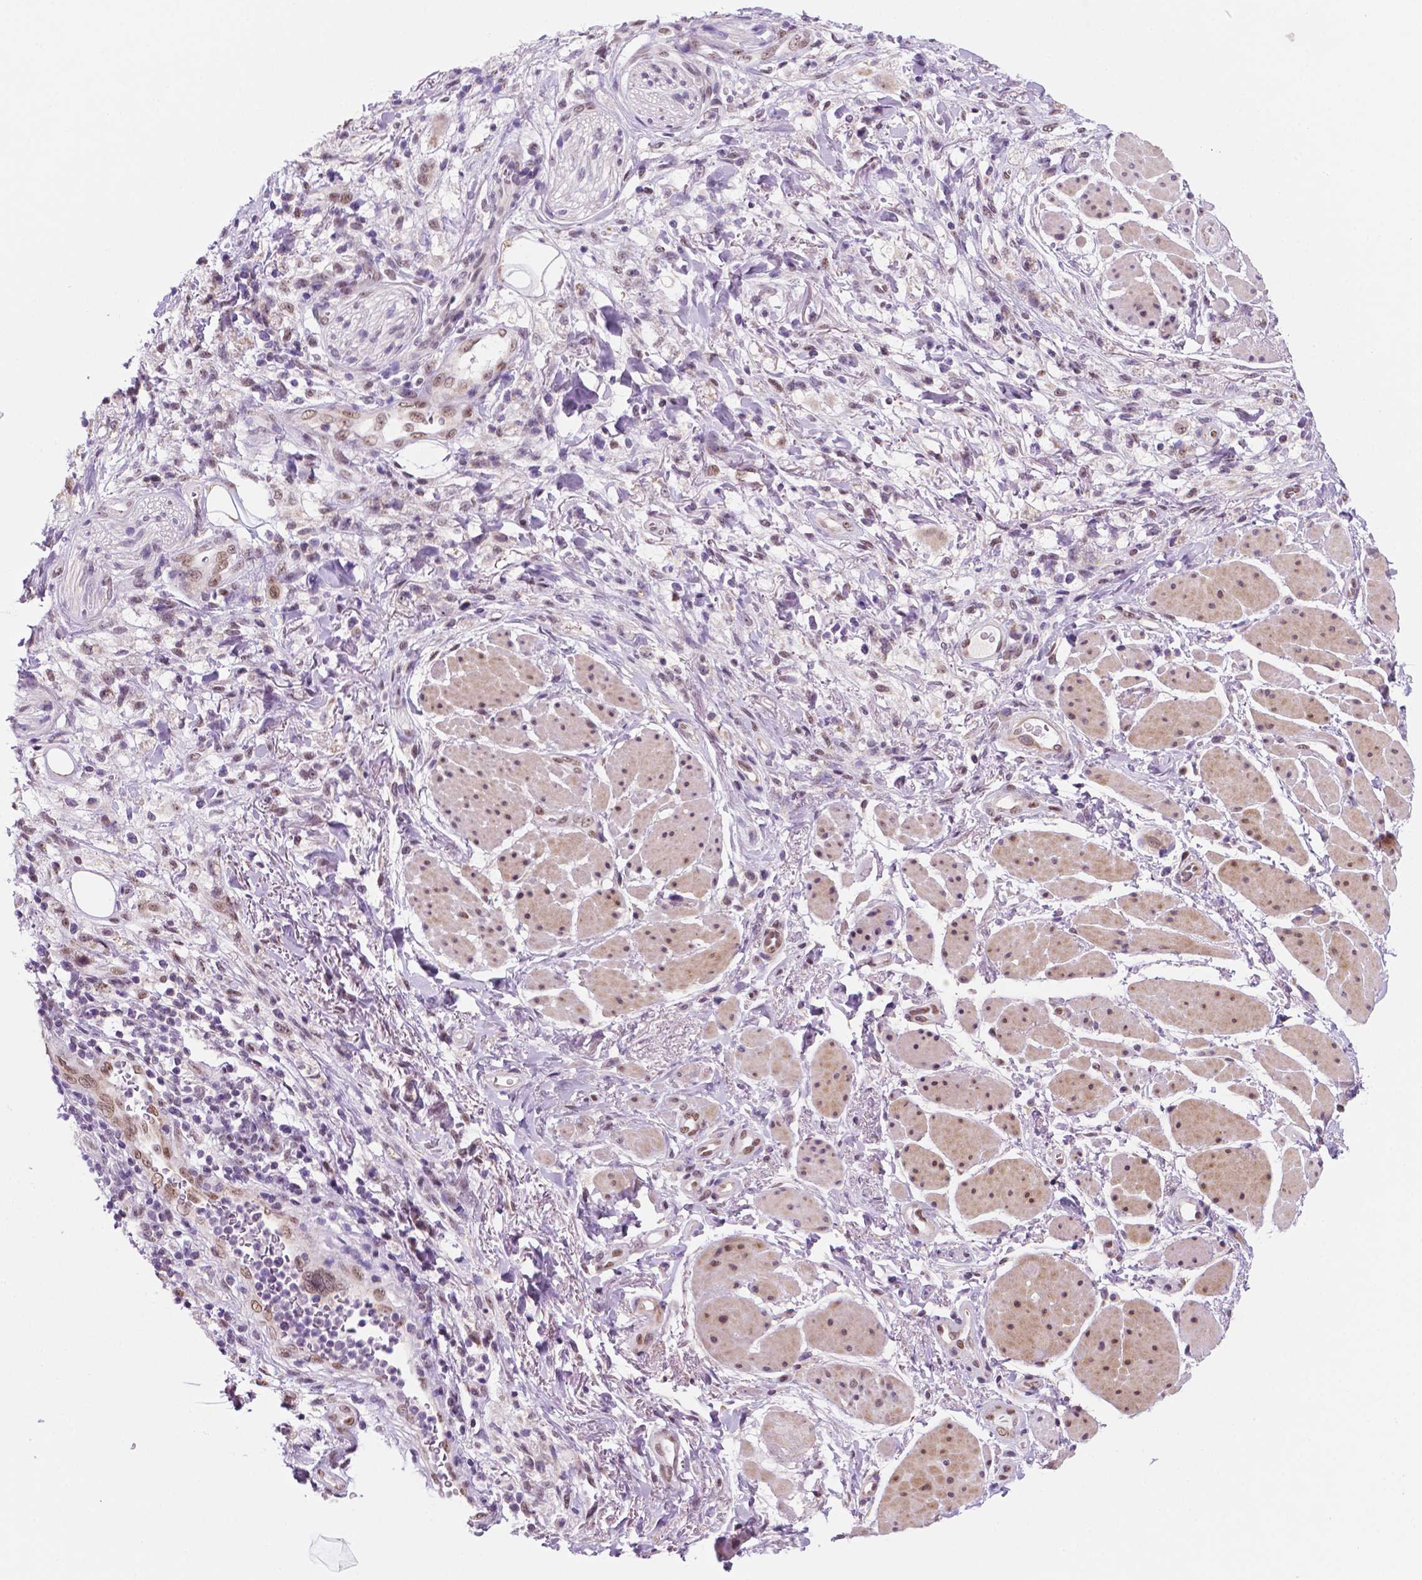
{"staining": {"intensity": "moderate", "quantity": "25%-75%", "location": "nuclear"}, "tissue": "stomach cancer", "cell_type": "Tumor cells", "image_type": "cancer", "snomed": [{"axis": "morphology", "description": "Adenocarcinoma, NOS"}, {"axis": "topography", "description": "Stomach"}], "caption": "Protein analysis of adenocarcinoma (stomach) tissue reveals moderate nuclear staining in about 25%-75% of tumor cells. The staining was performed using DAB (3,3'-diaminobenzidine), with brown indicating positive protein expression. Nuclei are stained blue with hematoxylin.", "gene": "C18orf21", "patient": {"sex": "female", "age": 60}}